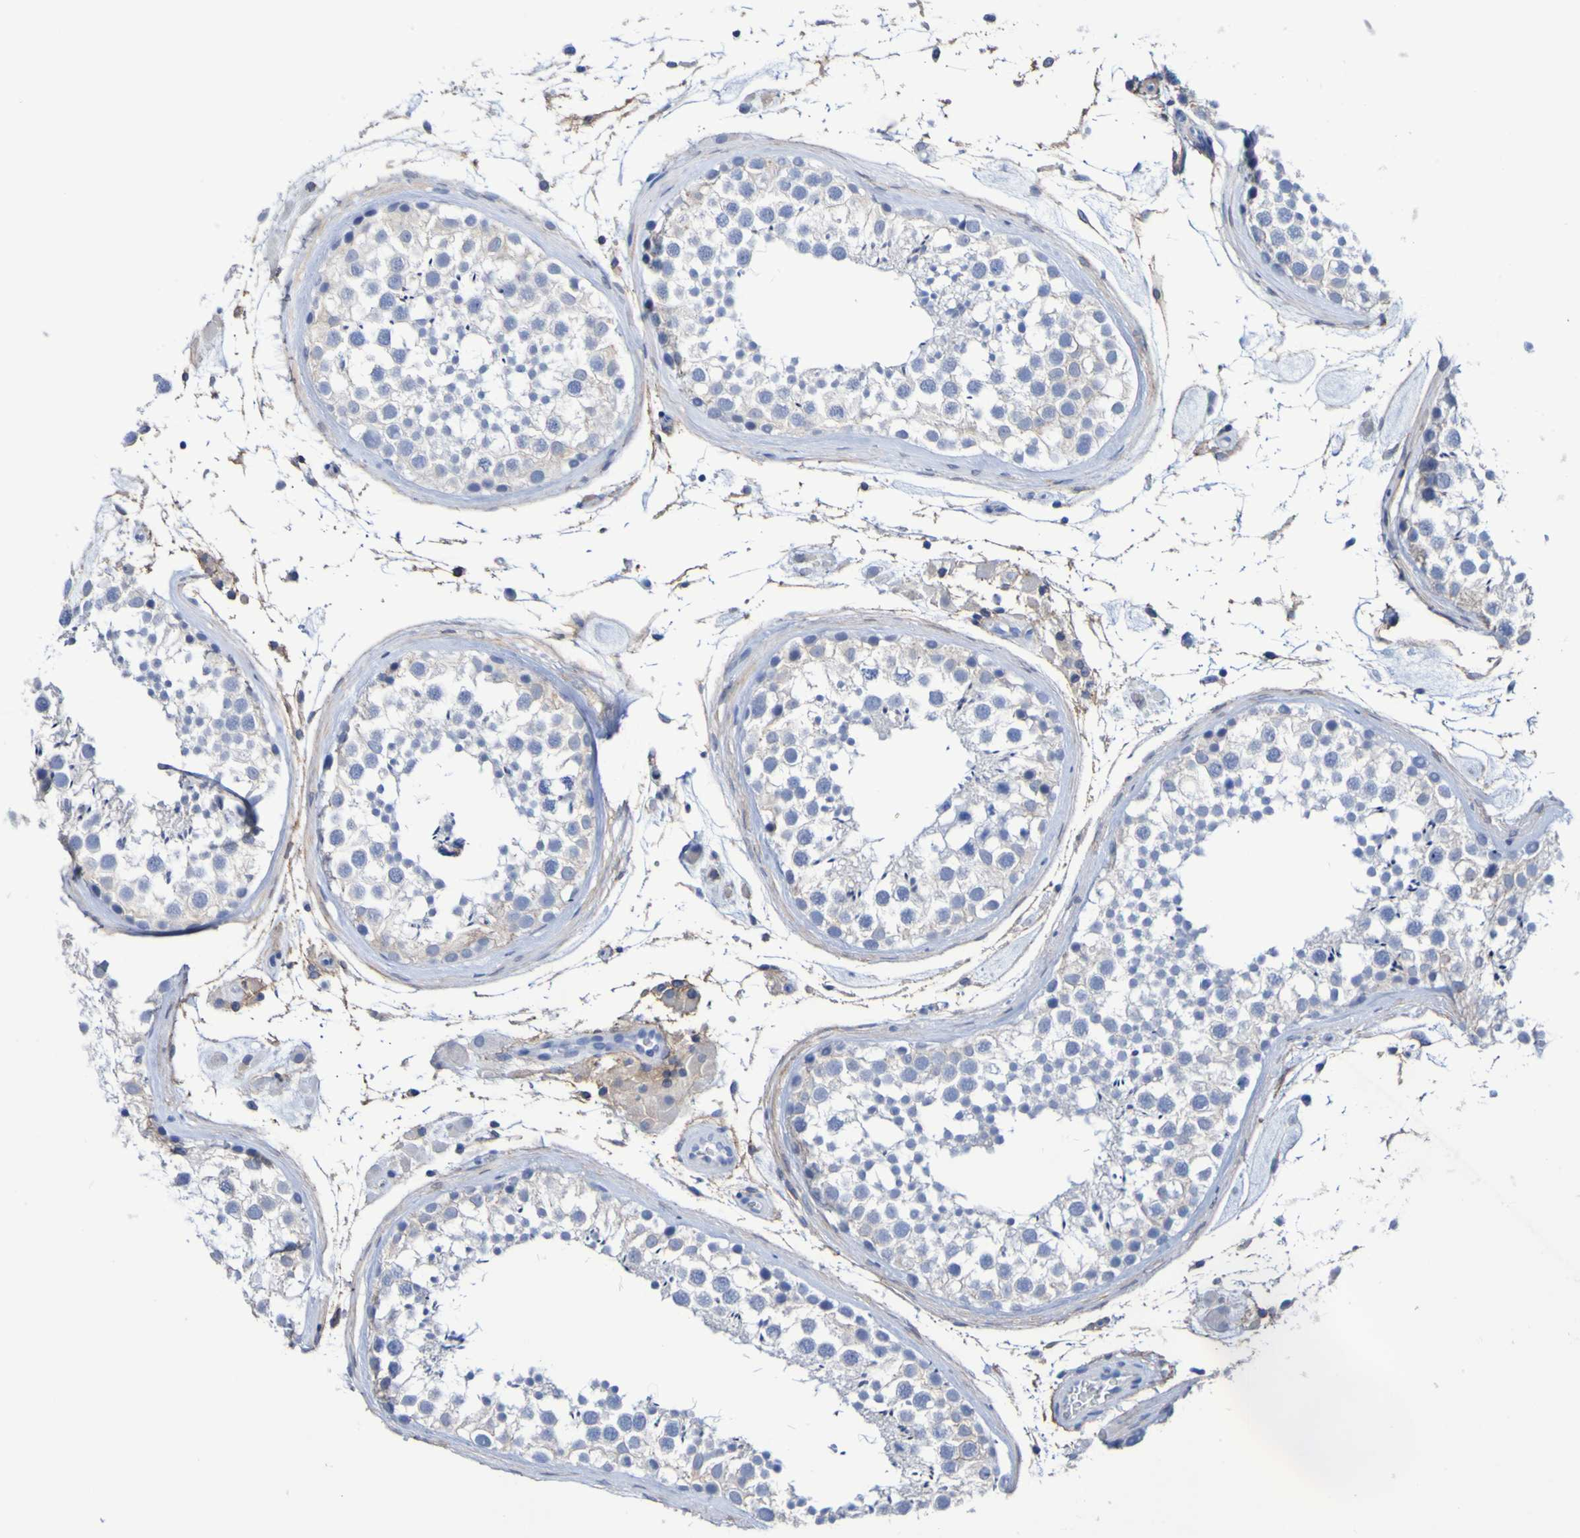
{"staining": {"intensity": "negative", "quantity": "none", "location": "none"}, "tissue": "testis", "cell_type": "Cells in seminiferous ducts", "image_type": "normal", "snomed": [{"axis": "morphology", "description": "Normal tissue, NOS"}, {"axis": "topography", "description": "Testis"}], "caption": "An immunohistochemistry micrograph of unremarkable testis is shown. There is no staining in cells in seminiferous ducts of testis.", "gene": "SGCB", "patient": {"sex": "male", "age": 46}}